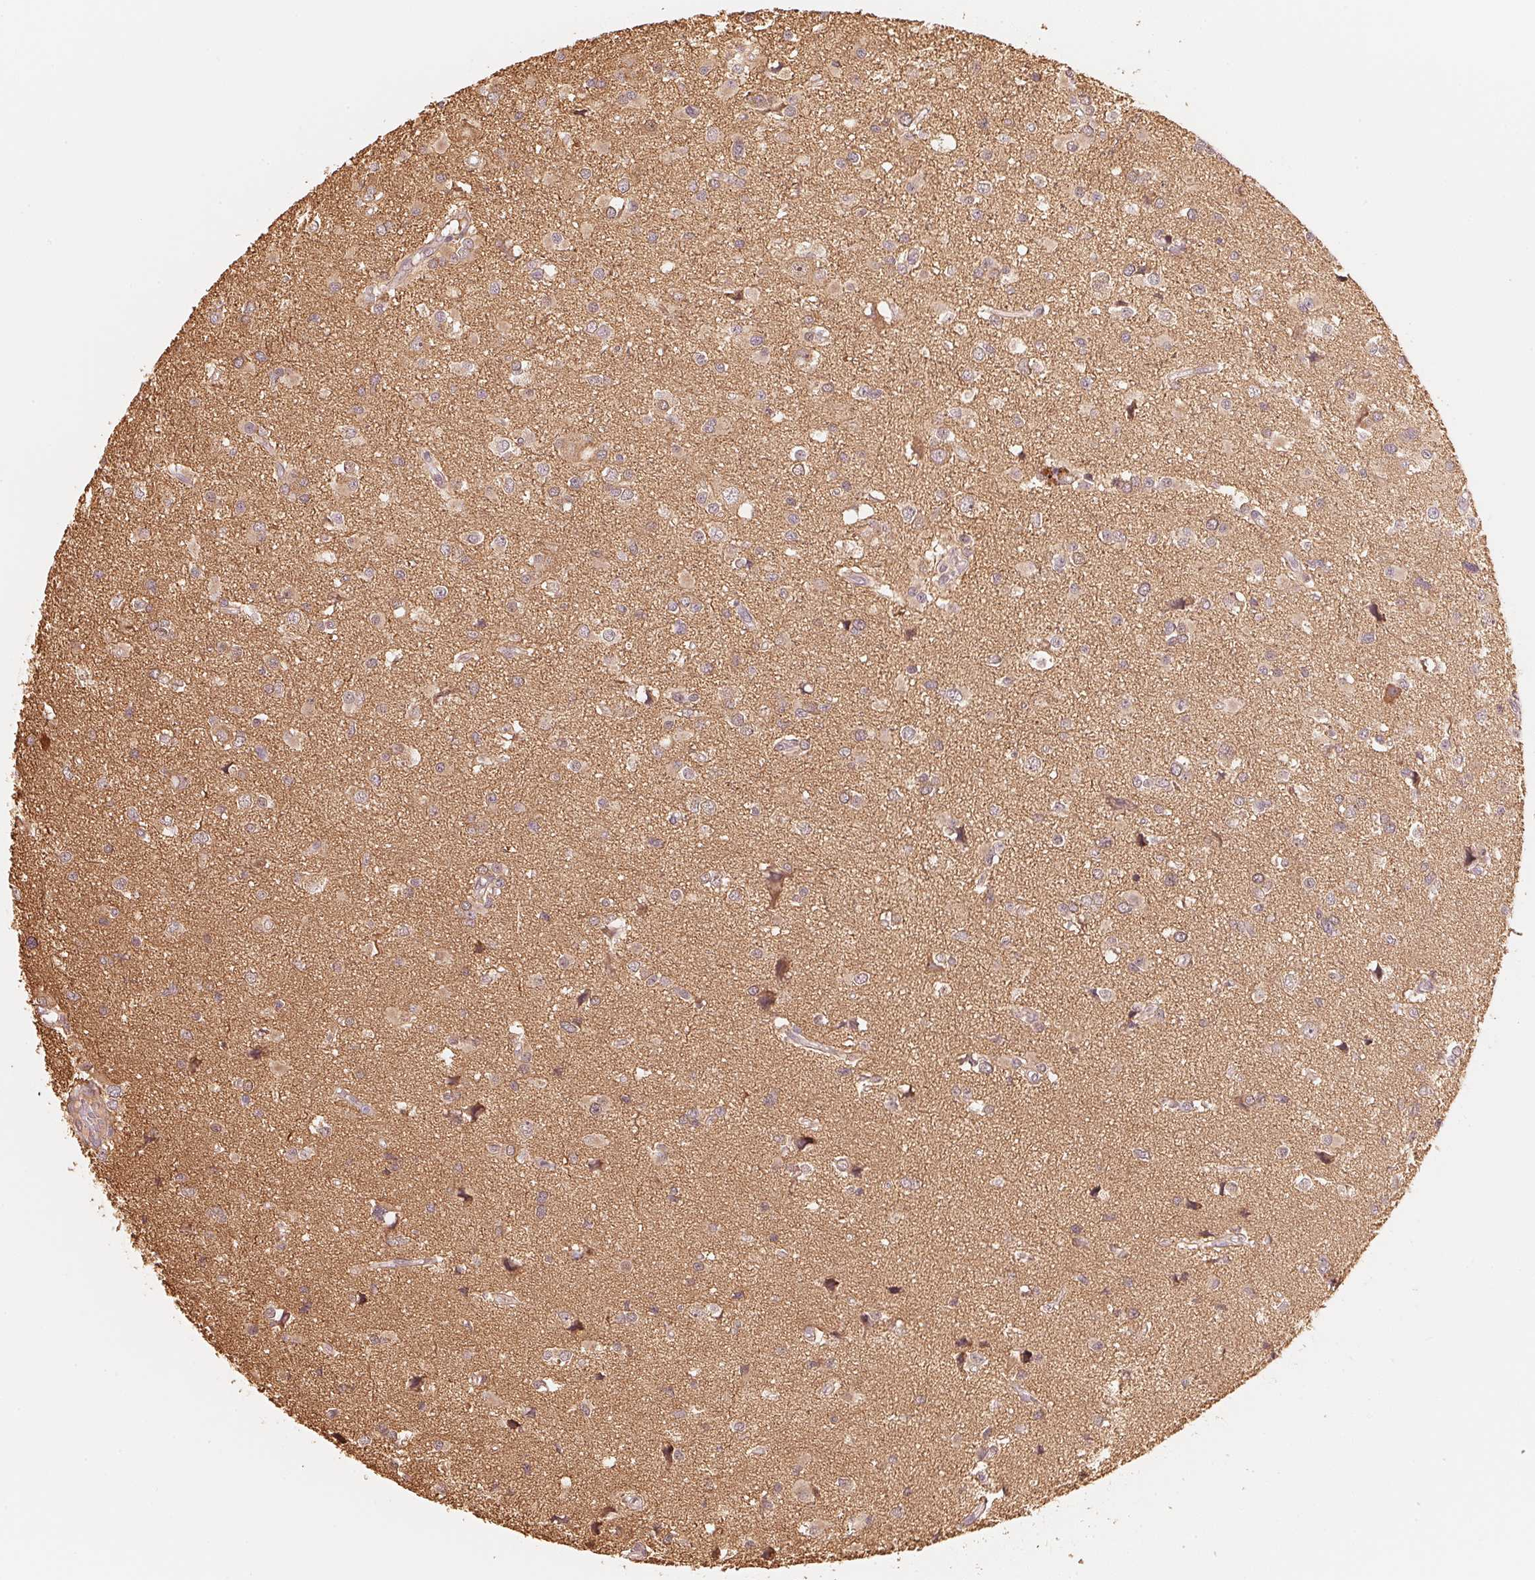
{"staining": {"intensity": "moderate", "quantity": "25%-75%", "location": "cytoplasmic/membranous"}, "tissue": "glioma", "cell_type": "Tumor cells", "image_type": "cancer", "snomed": [{"axis": "morphology", "description": "Glioma, malignant, High grade"}, {"axis": "topography", "description": "Brain"}], "caption": "Human glioma stained with a protein marker shows moderate staining in tumor cells.", "gene": "PRKN", "patient": {"sex": "male", "age": 54}}